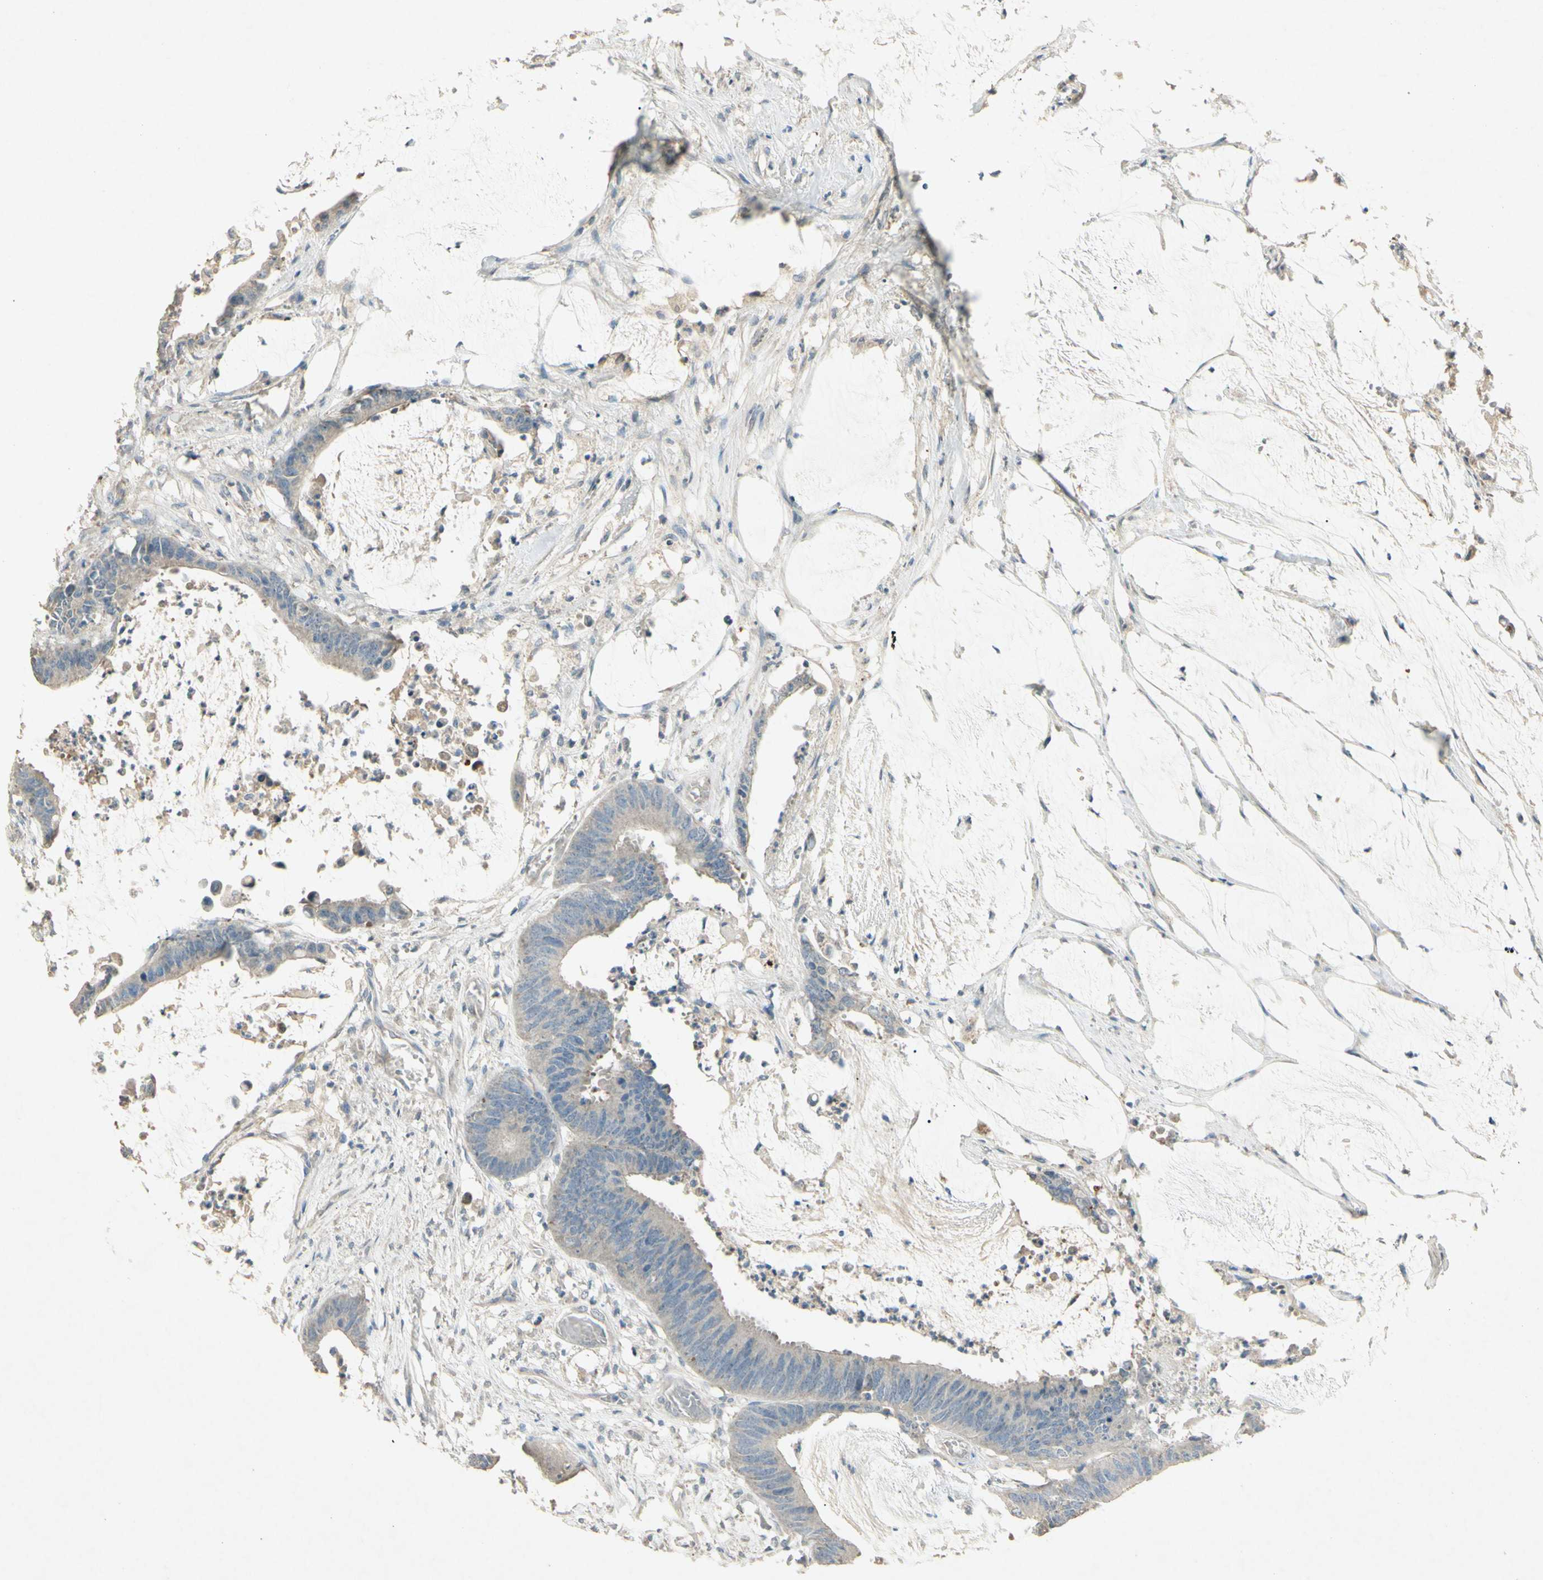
{"staining": {"intensity": "weak", "quantity": ">75%", "location": "cytoplasmic/membranous"}, "tissue": "colorectal cancer", "cell_type": "Tumor cells", "image_type": "cancer", "snomed": [{"axis": "morphology", "description": "Adenocarcinoma, NOS"}, {"axis": "topography", "description": "Rectum"}], "caption": "Protein staining of colorectal cancer tissue displays weak cytoplasmic/membranous expression in about >75% of tumor cells.", "gene": "TIMM21", "patient": {"sex": "female", "age": 66}}